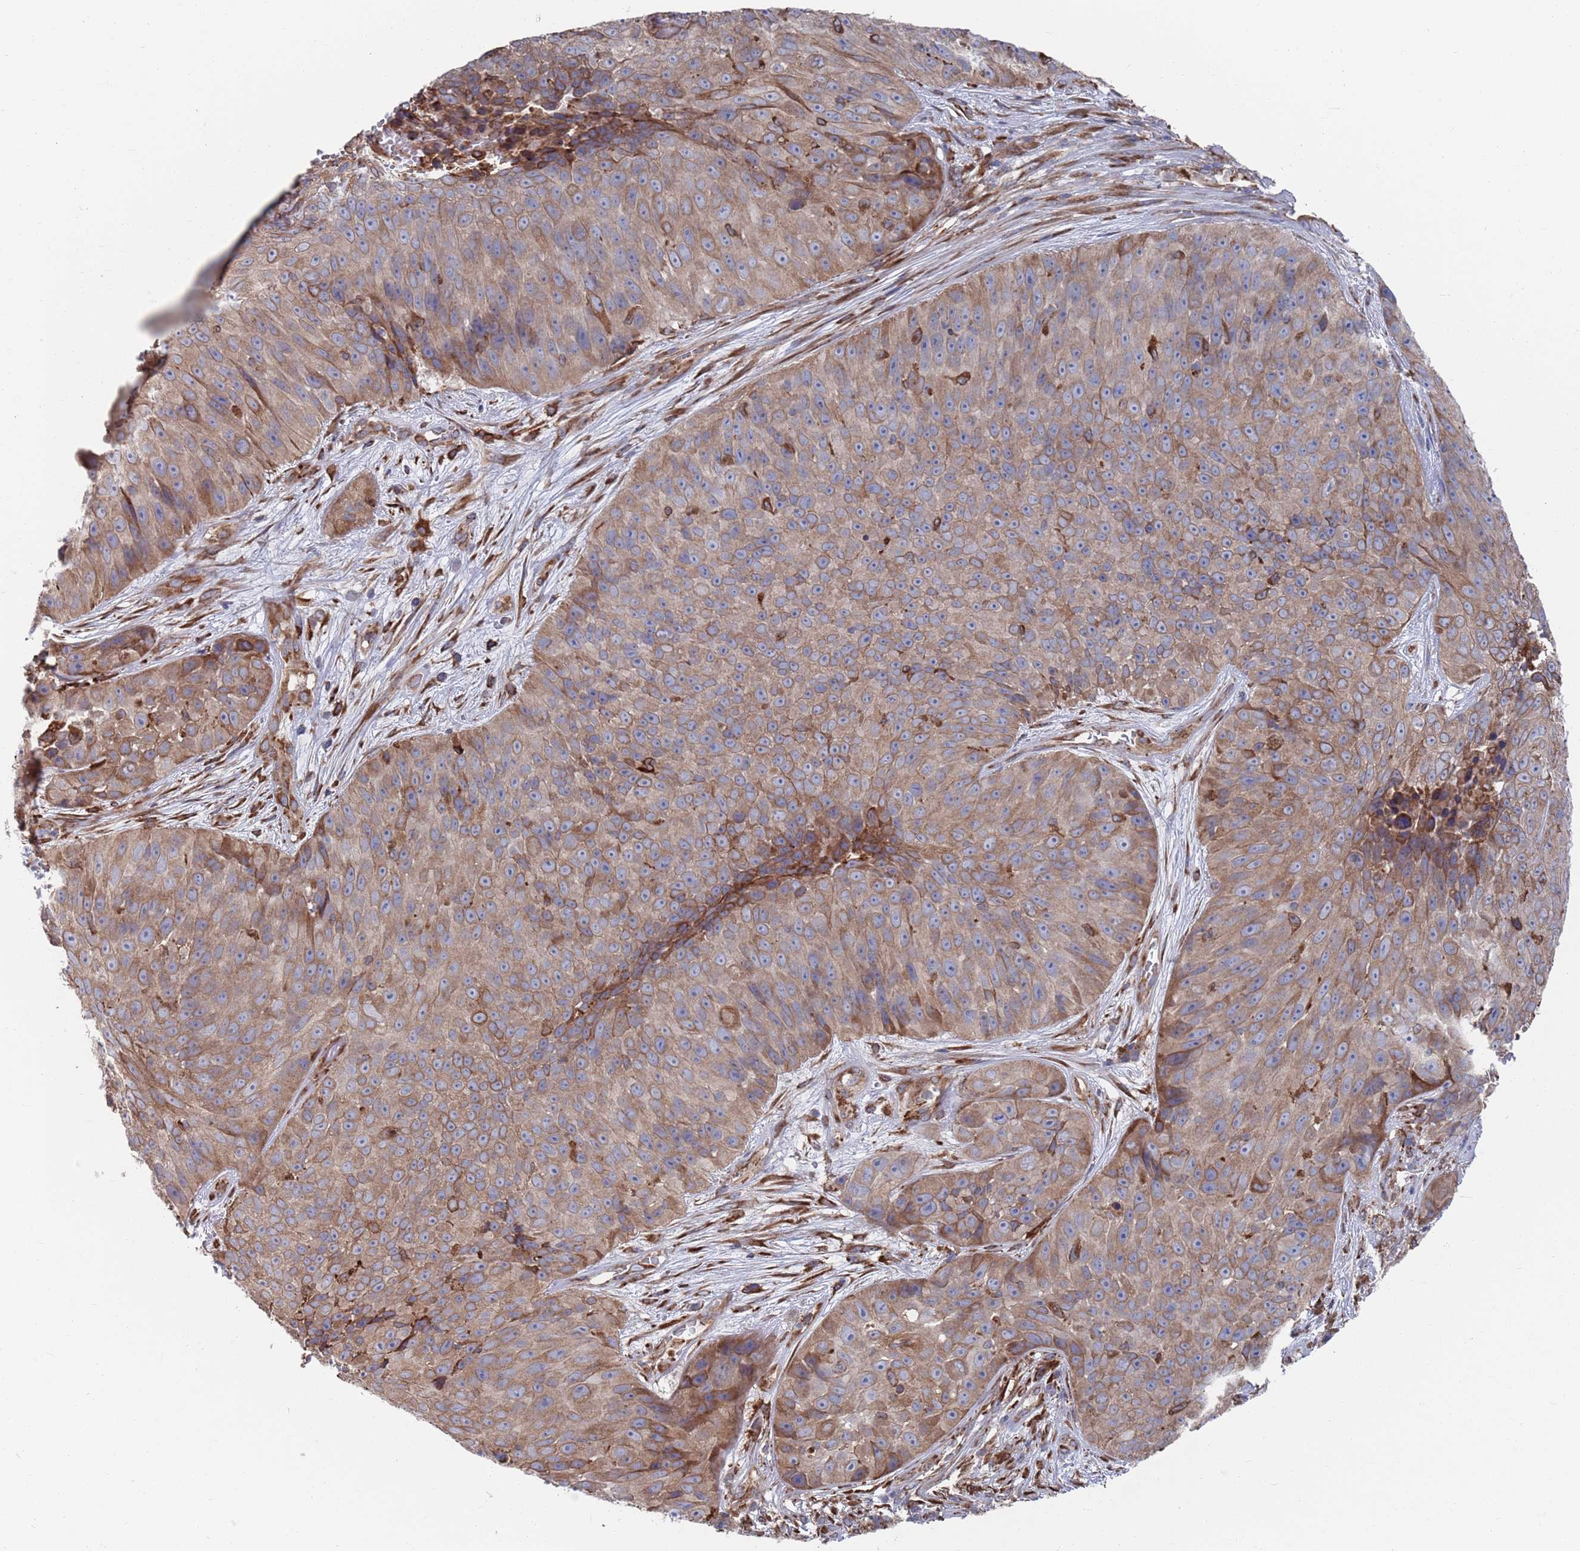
{"staining": {"intensity": "moderate", "quantity": "25%-75%", "location": "cytoplasmic/membranous"}, "tissue": "skin cancer", "cell_type": "Tumor cells", "image_type": "cancer", "snomed": [{"axis": "morphology", "description": "Squamous cell carcinoma, NOS"}, {"axis": "topography", "description": "Skin"}], "caption": "IHC micrograph of neoplastic tissue: skin squamous cell carcinoma stained using immunohistochemistry displays medium levels of moderate protein expression localized specifically in the cytoplasmic/membranous of tumor cells, appearing as a cytoplasmic/membranous brown color.", "gene": "GID8", "patient": {"sex": "female", "age": 87}}